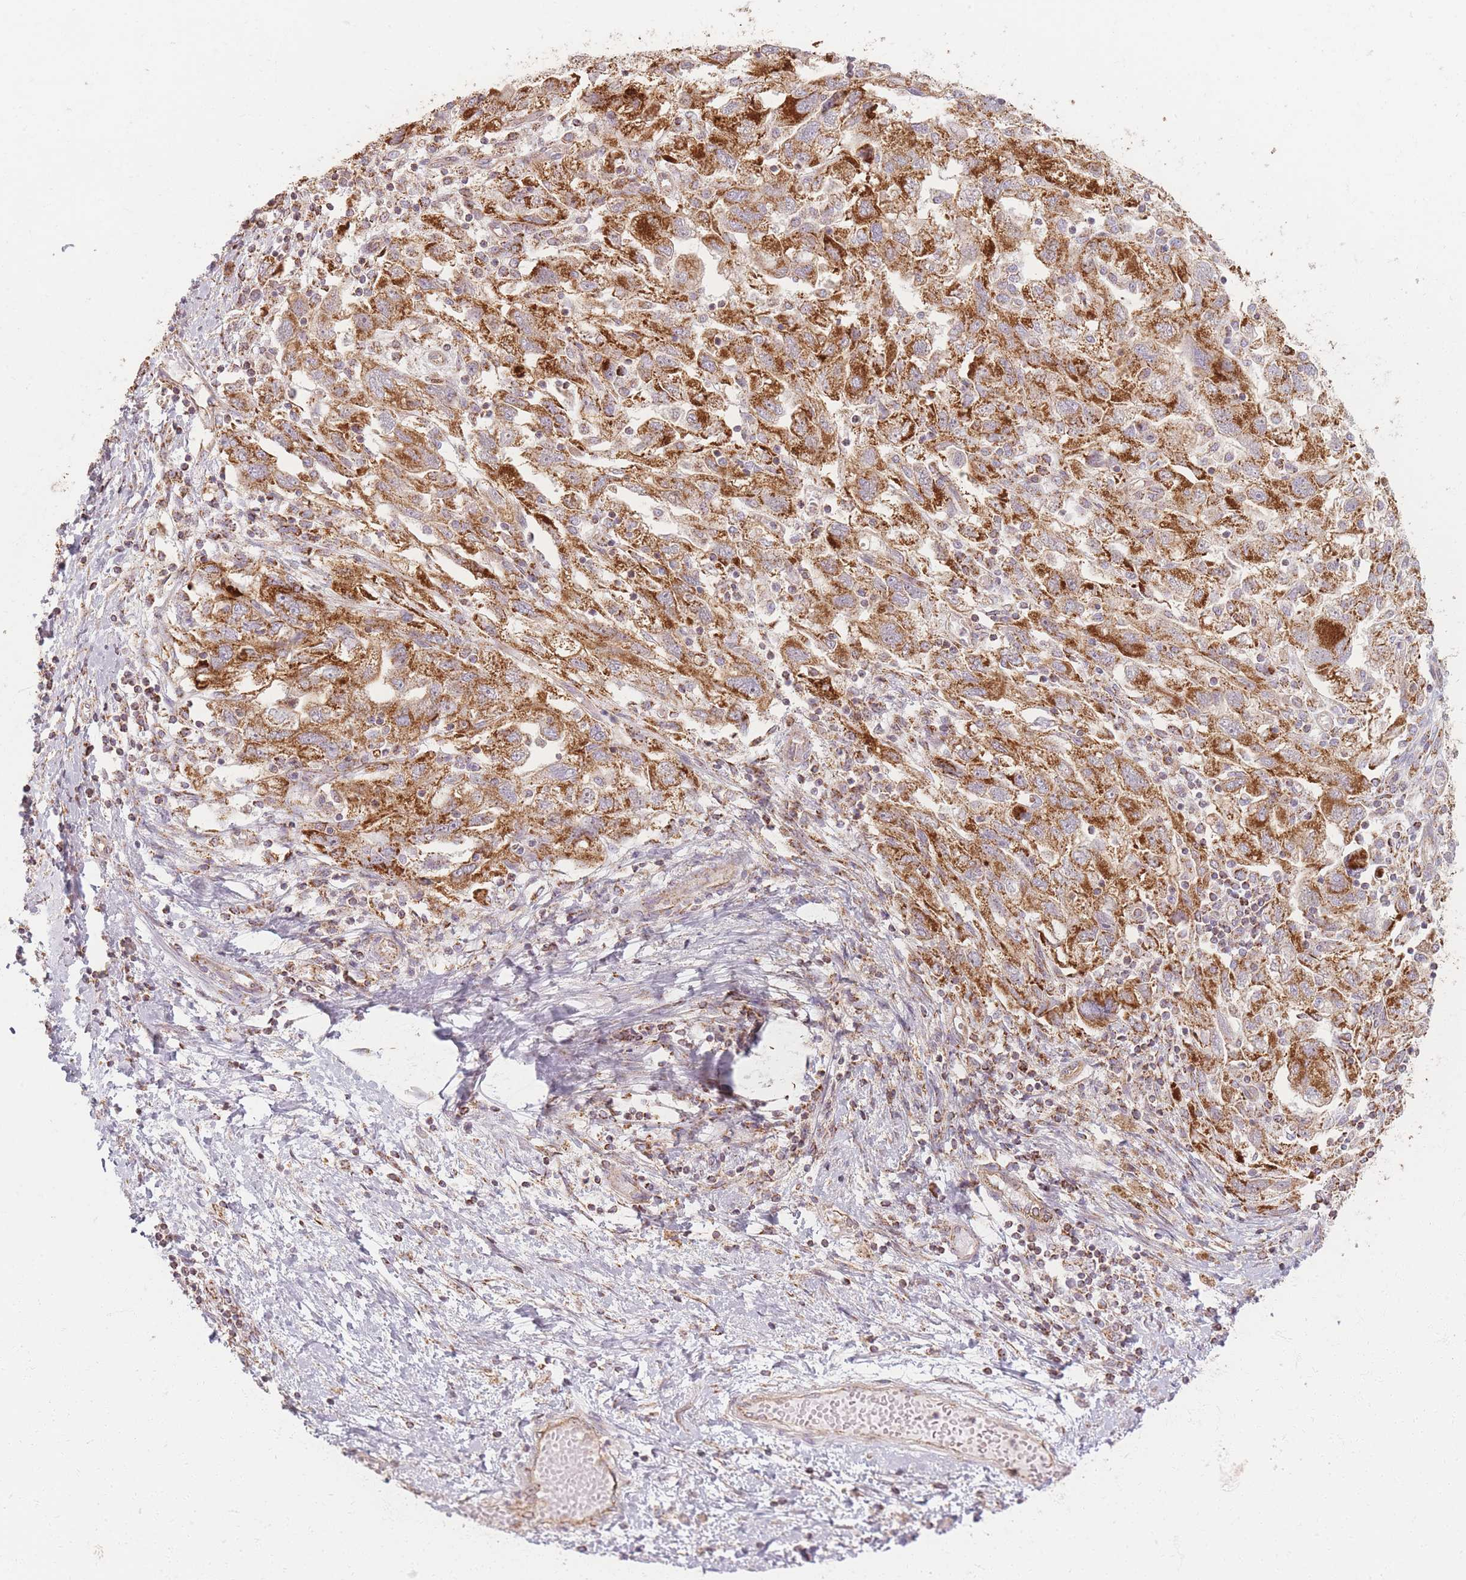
{"staining": {"intensity": "moderate", "quantity": ">75%", "location": "cytoplasmic/membranous"}, "tissue": "ovarian cancer", "cell_type": "Tumor cells", "image_type": "cancer", "snomed": [{"axis": "morphology", "description": "Carcinoma, NOS"}, {"axis": "morphology", "description": "Cystadenocarcinoma, serous, NOS"}, {"axis": "topography", "description": "Ovary"}], "caption": "High-power microscopy captured an immunohistochemistry histopathology image of carcinoma (ovarian), revealing moderate cytoplasmic/membranous positivity in approximately >75% of tumor cells. (Stains: DAB in brown, nuclei in blue, Microscopy: brightfield microscopy at high magnification).", "gene": "ESRP2", "patient": {"sex": "female", "age": 69}}